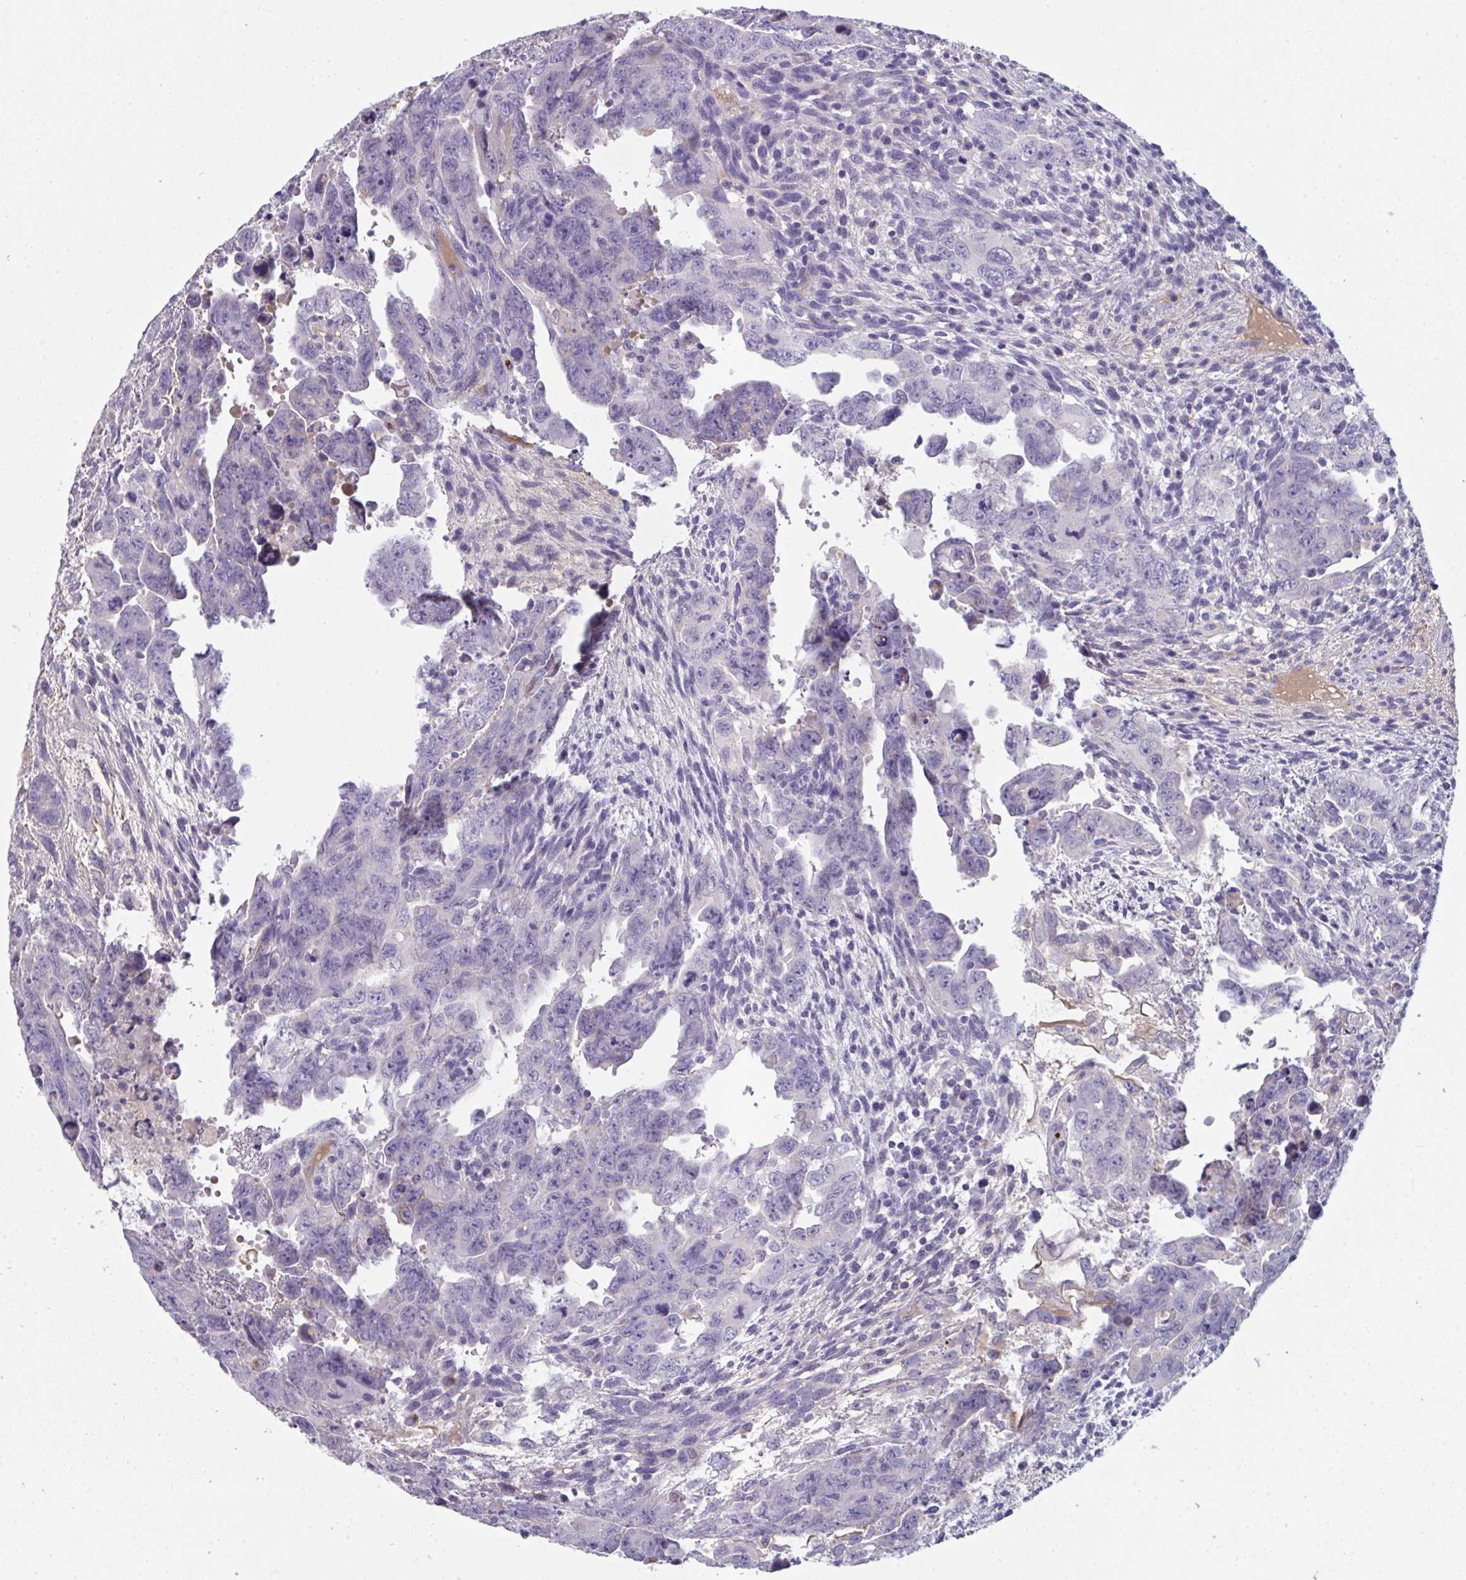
{"staining": {"intensity": "negative", "quantity": "none", "location": "none"}, "tissue": "testis cancer", "cell_type": "Tumor cells", "image_type": "cancer", "snomed": [{"axis": "morphology", "description": "Carcinoma, Embryonal, NOS"}, {"axis": "topography", "description": "Testis"}], "caption": "Immunohistochemical staining of testis embryonal carcinoma reveals no significant positivity in tumor cells.", "gene": "HGFAC", "patient": {"sex": "male", "age": 24}}